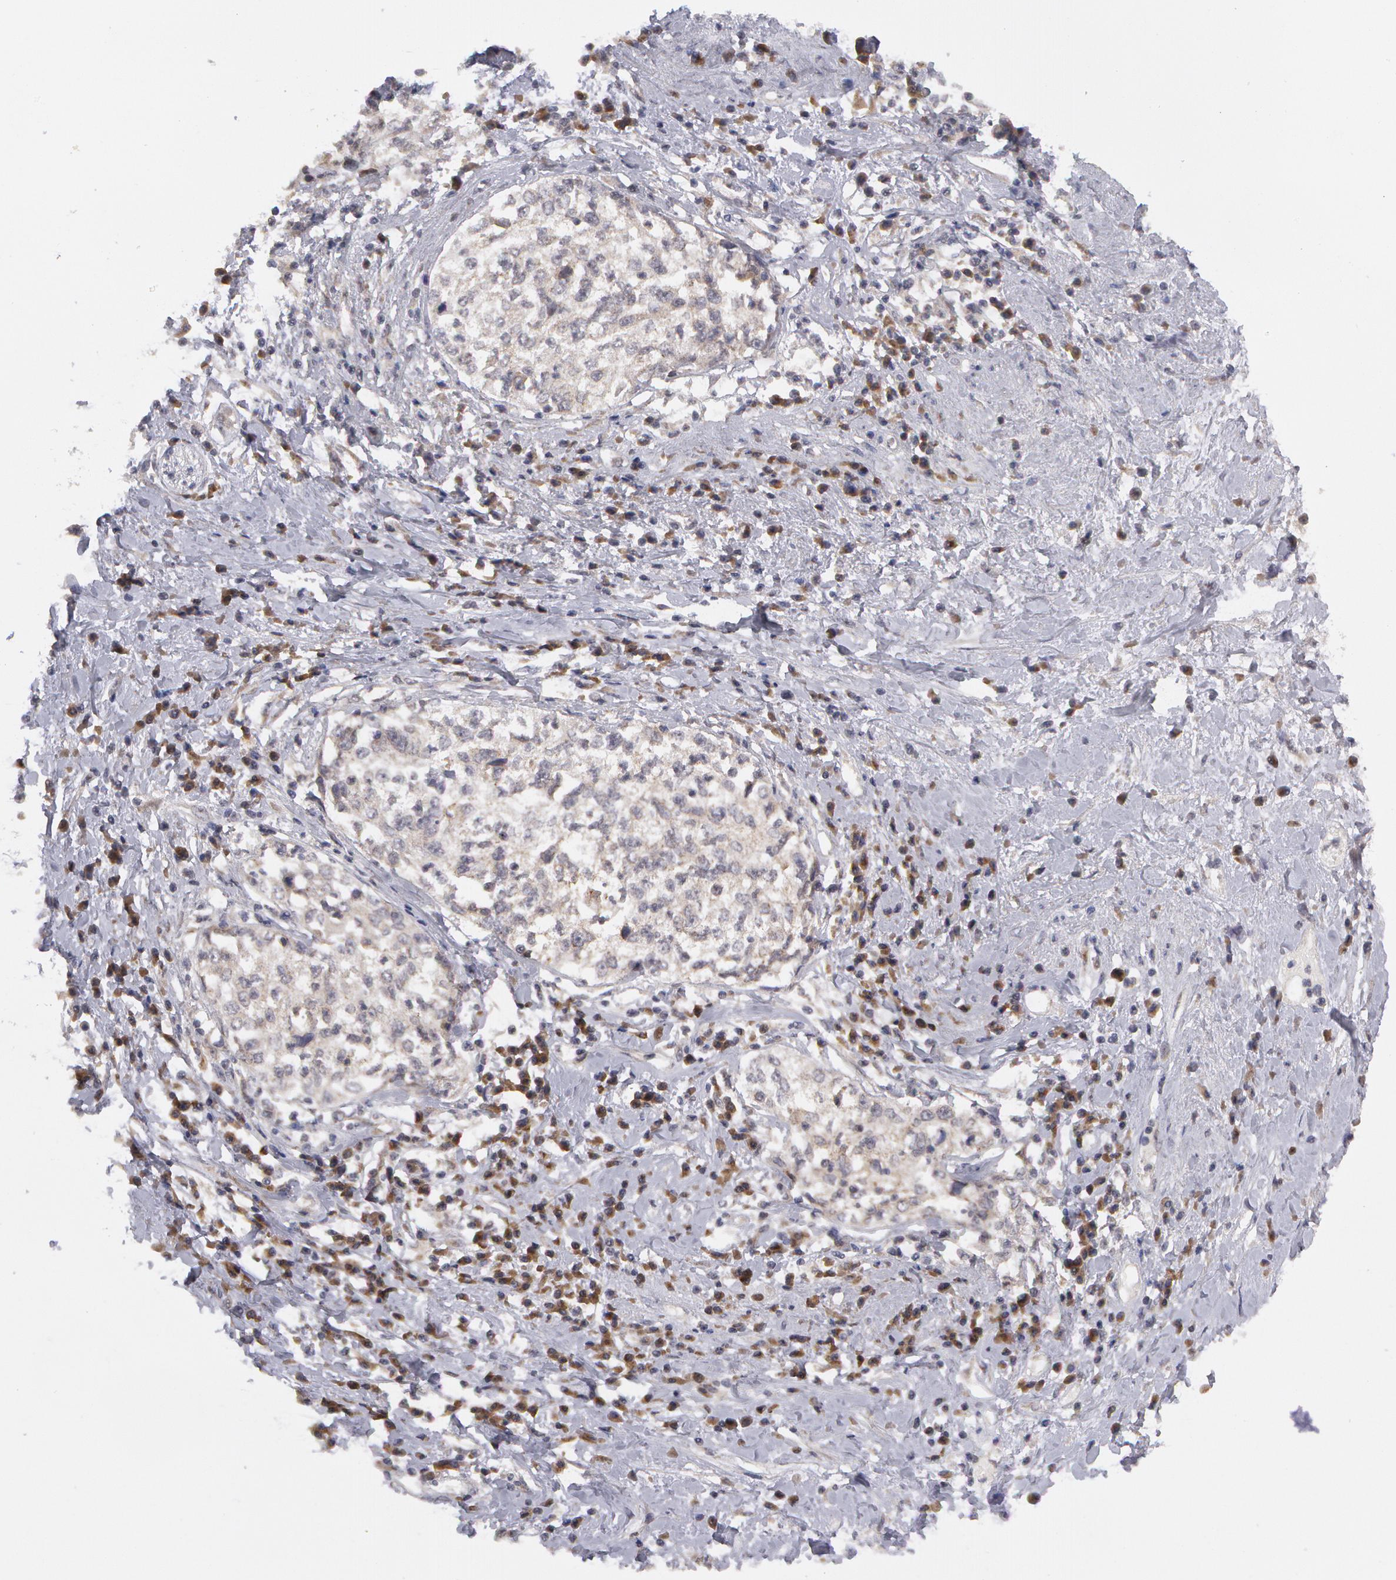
{"staining": {"intensity": "negative", "quantity": "none", "location": "none"}, "tissue": "cervical cancer", "cell_type": "Tumor cells", "image_type": "cancer", "snomed": [{"axis": "morphology", "description": "Squamous cell carcinoma, NOS"}, {"axis": "topography", "description": "Cervix"}], "caption": "Immunohistochemistry (IHC) micrograph of neoplastic tissue: human squamous cell carcinoma (cervical) stained with DAB displays no significant protein staining in tumor cells. (Immunohistochemistry, brightfield microscopy, high magnification).", "gene": "STX5", "patient": {"sex": "female", "age": 57}}